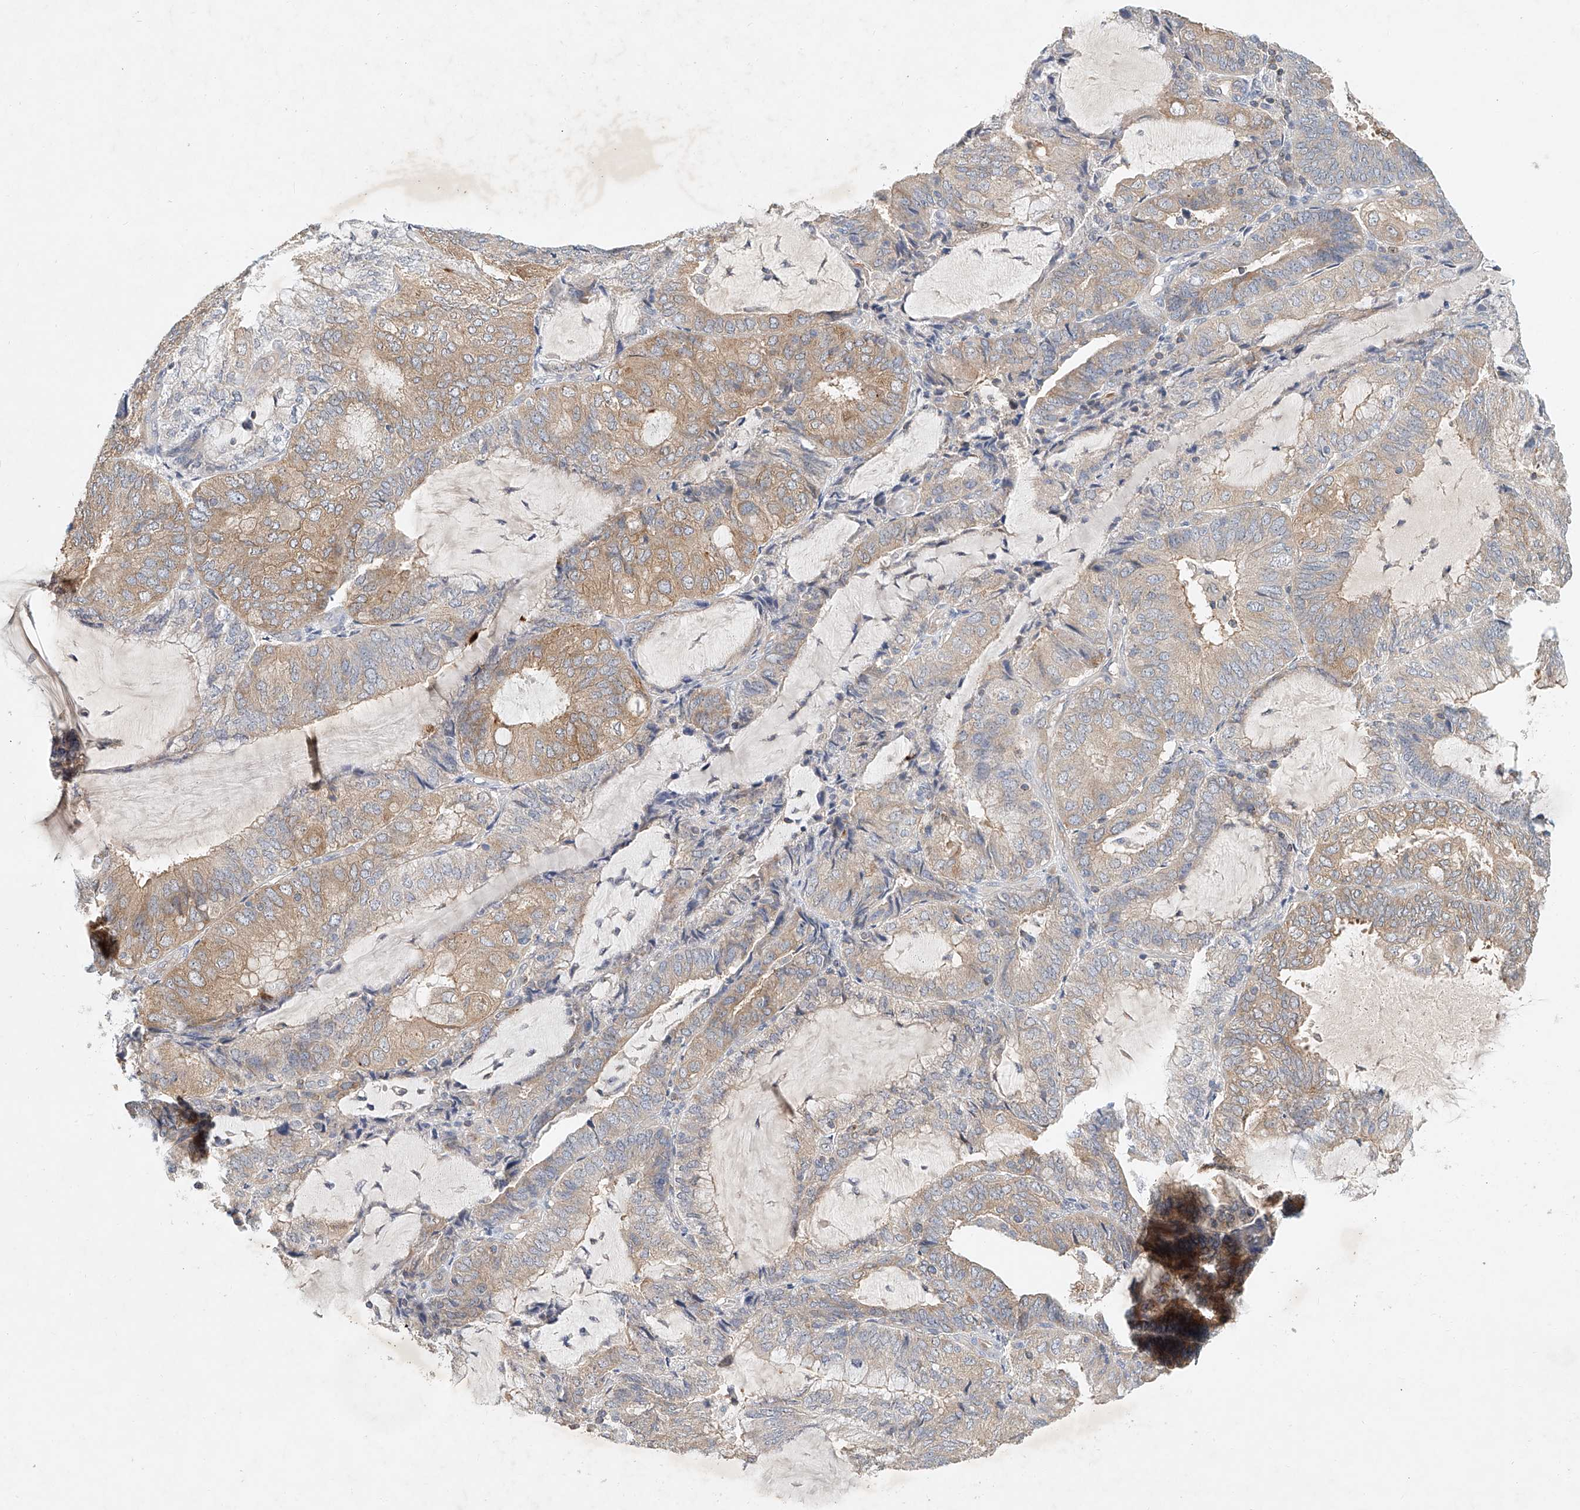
{"staining": {"intensity": "moderate", "quantity": "25%-75%", "location": "cytoplasmic/membranous"}, "tissue": "endometrial cancer", "cell_type": "Tumor cells", "image_type": "cancer", "snomed": [{"axis": "morphology", "description": "Adenocarcinoma, NOS"}, {"axis": "topography", "description": "Endometrium"}], "caption": "IHC (DAB (3,3'-diaminobenzidine)) staining of human adenocarcinoma (endometrial) demonstrates moderate cytoplasmic/membranous protein staining in about 25%-75% of tumor cells.", "gene": "CARMIL1", "patient": {"sex": "female", "age": 81}}